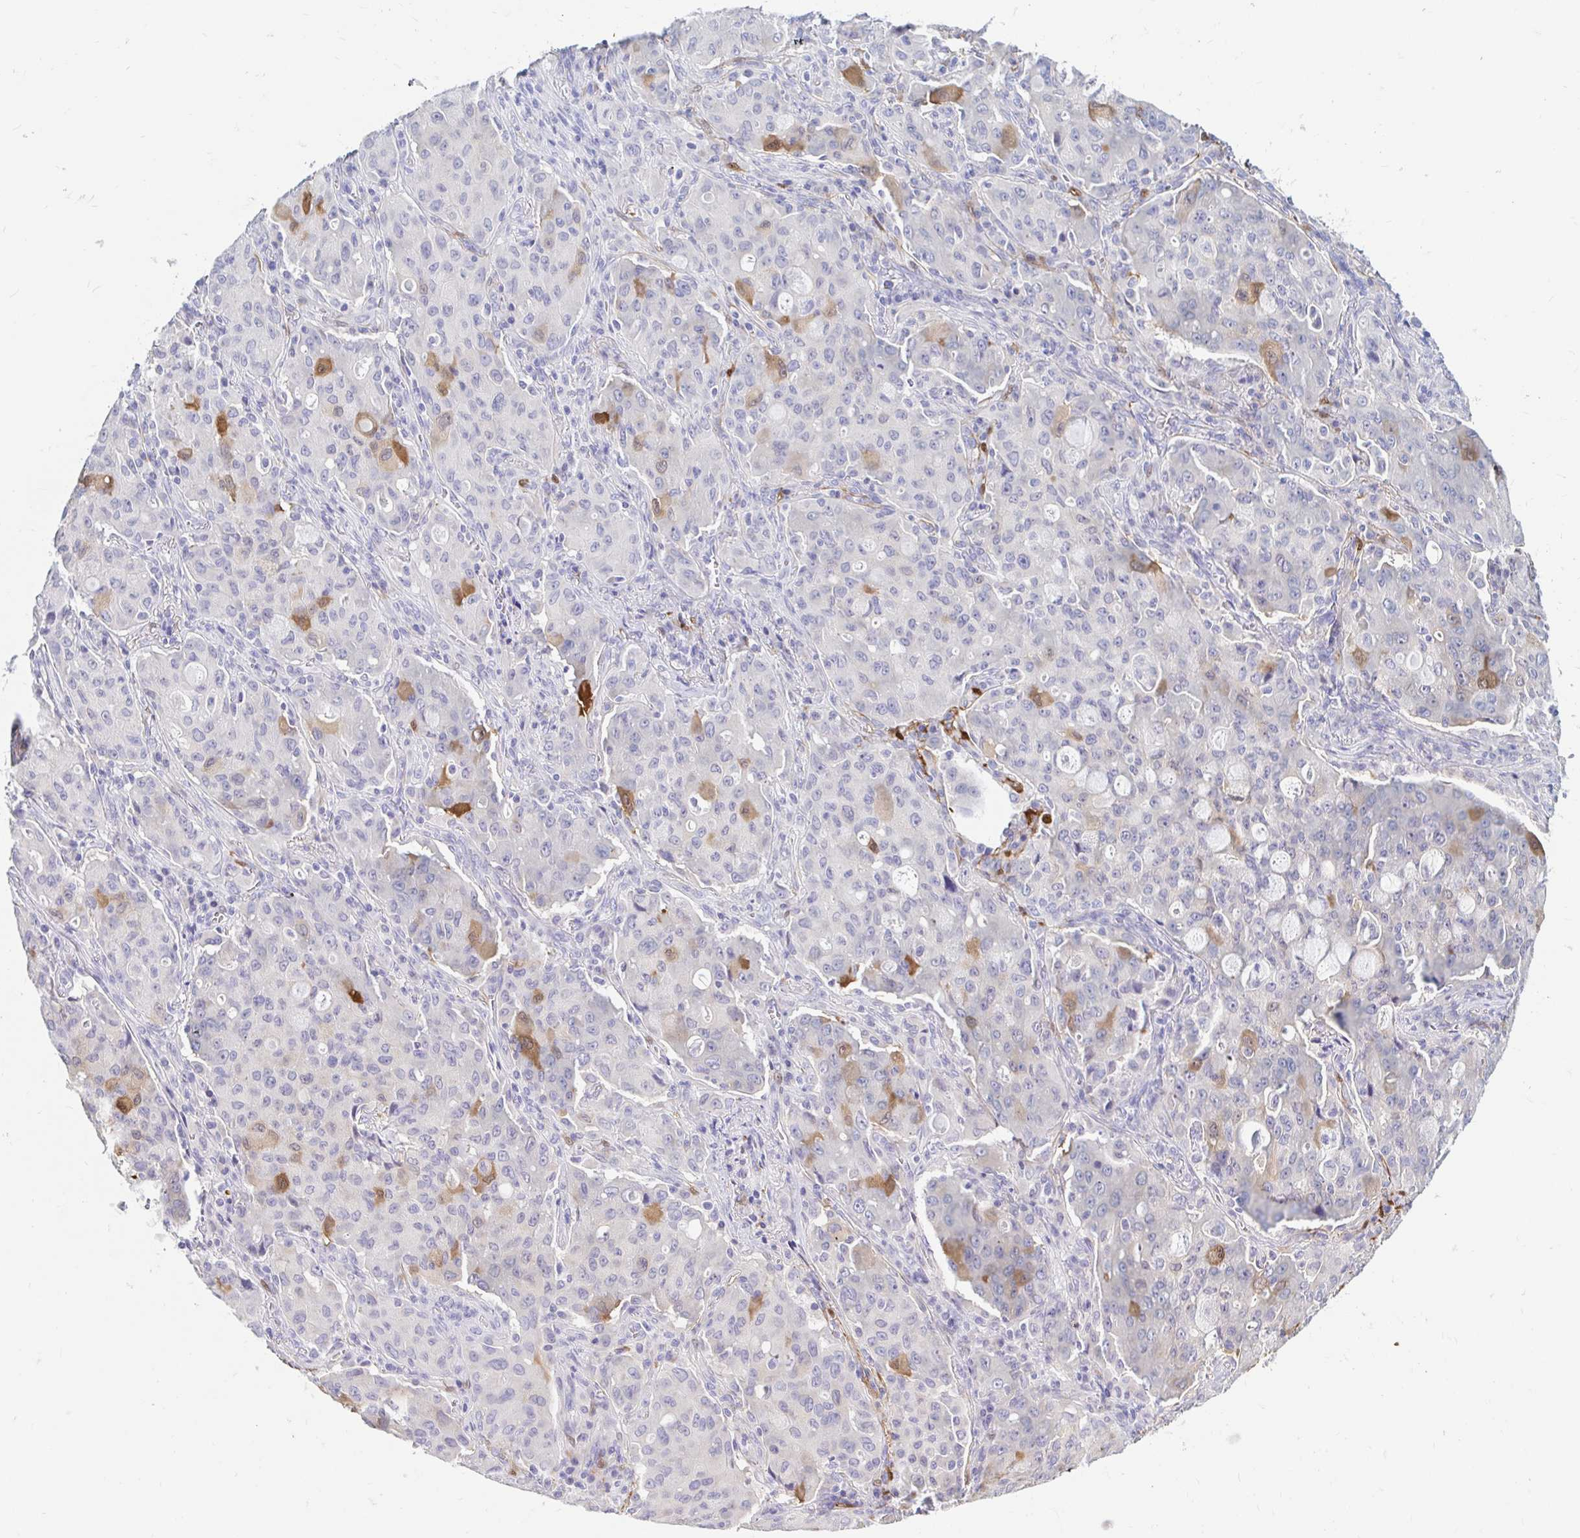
{"staining": {"intensity": "moderate", "quantity": "<25%", "location": "cytoplasmic/membranous"}, "tissue": "lung cancer", "cell_type": "Tumor cells", "image_type": "cancer", "snomed": [{"axis": "morphology", "description": "Adenocarcinoma, NOS"}, {"axis": "topography", "description": "Lung"}], "caption": "Adenocarcinoma (lung) tissue shows moderate cytoplasmic/membranous positivity in about <25% of tumor cells, visualized by immunohistochemistry.", "gene": "ADH1A", "patient": {"sex": "female", "age": 44}}